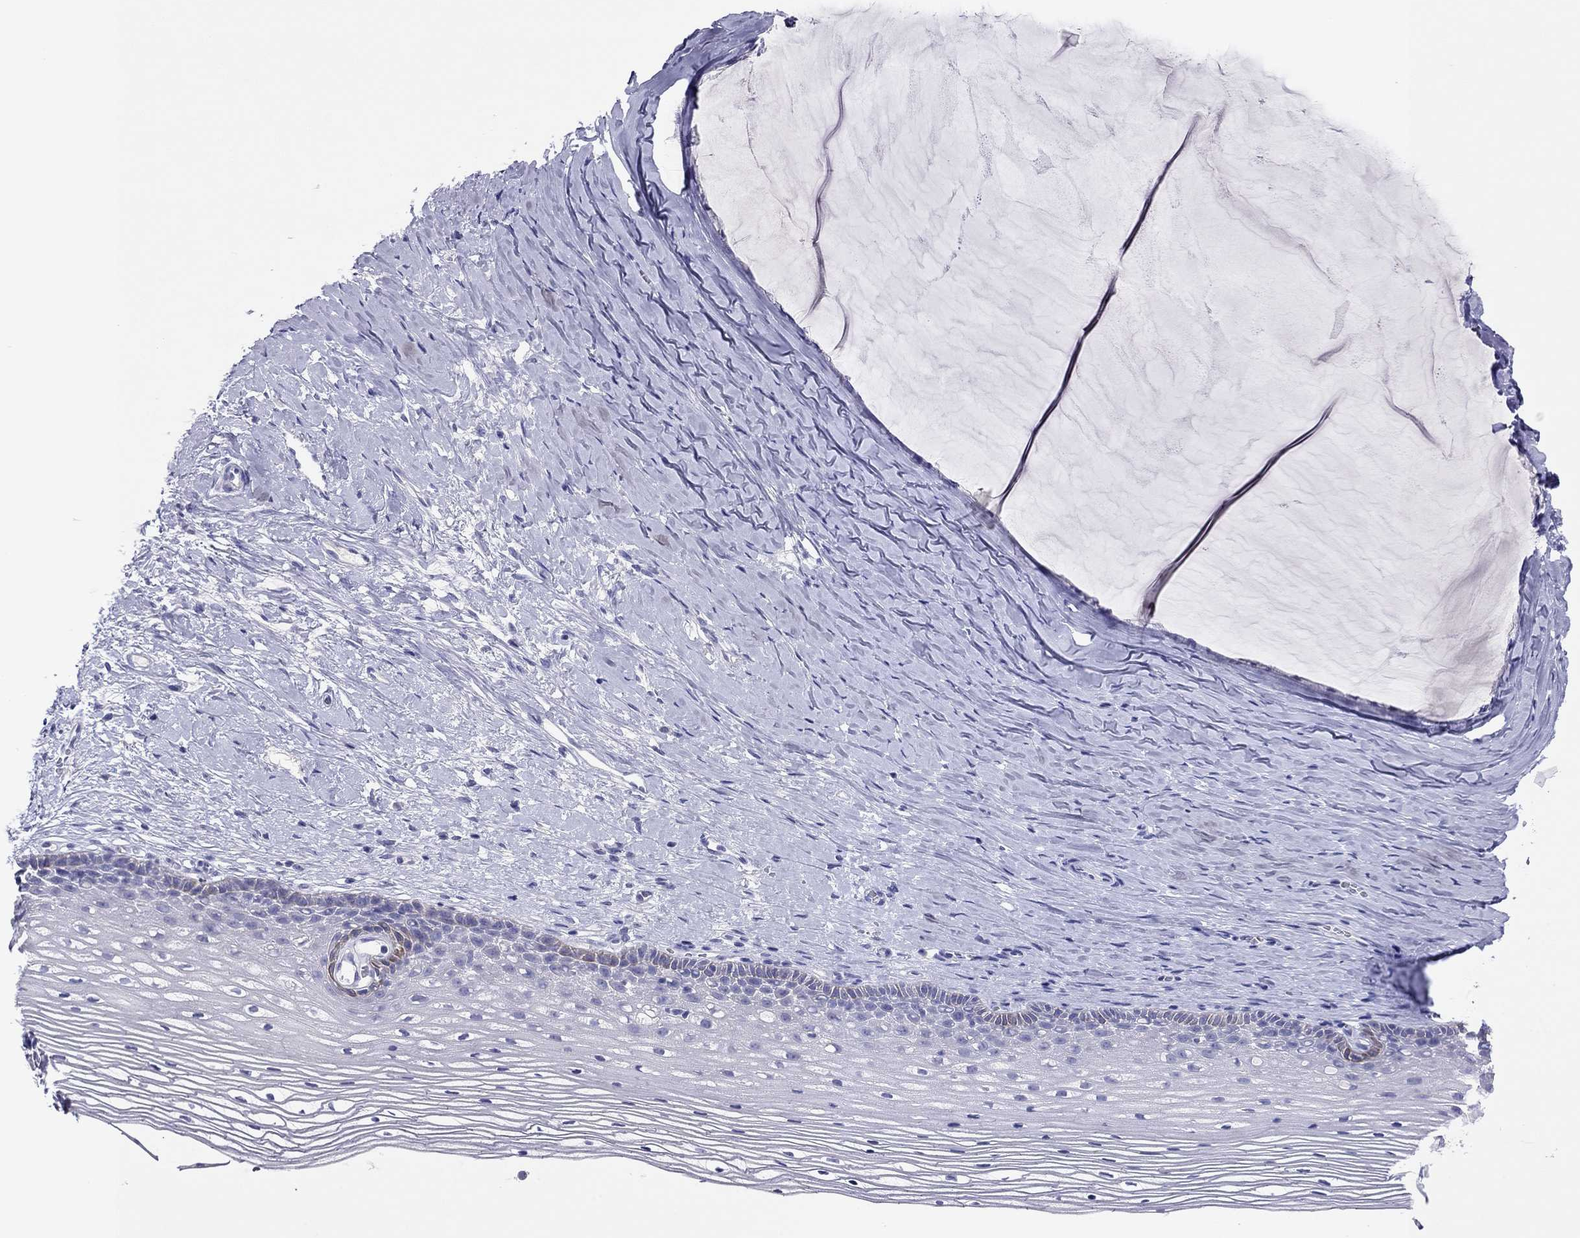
{"staining": {"intensity": "strong", "quantity": "<25%", "location": "cytoplasmic/membranous"}, "tissue": "cervix", "cell_type": "Squamous epithelial cells", "image_type": "normal", "snomed": [{"axis": "morphology", "description": "Normal tissue, NOS"}, {"axis": "topography", "description": "Cervix"}], "caption": "Strong cytoplasmic/membranous expression is present in about <25% of squamous epithelial cells in normal cervix. (IHC, brightfield microscopy, high magnification).", "gene": "CAPNS2", "patient": {"sex": "female", "age": 40}}